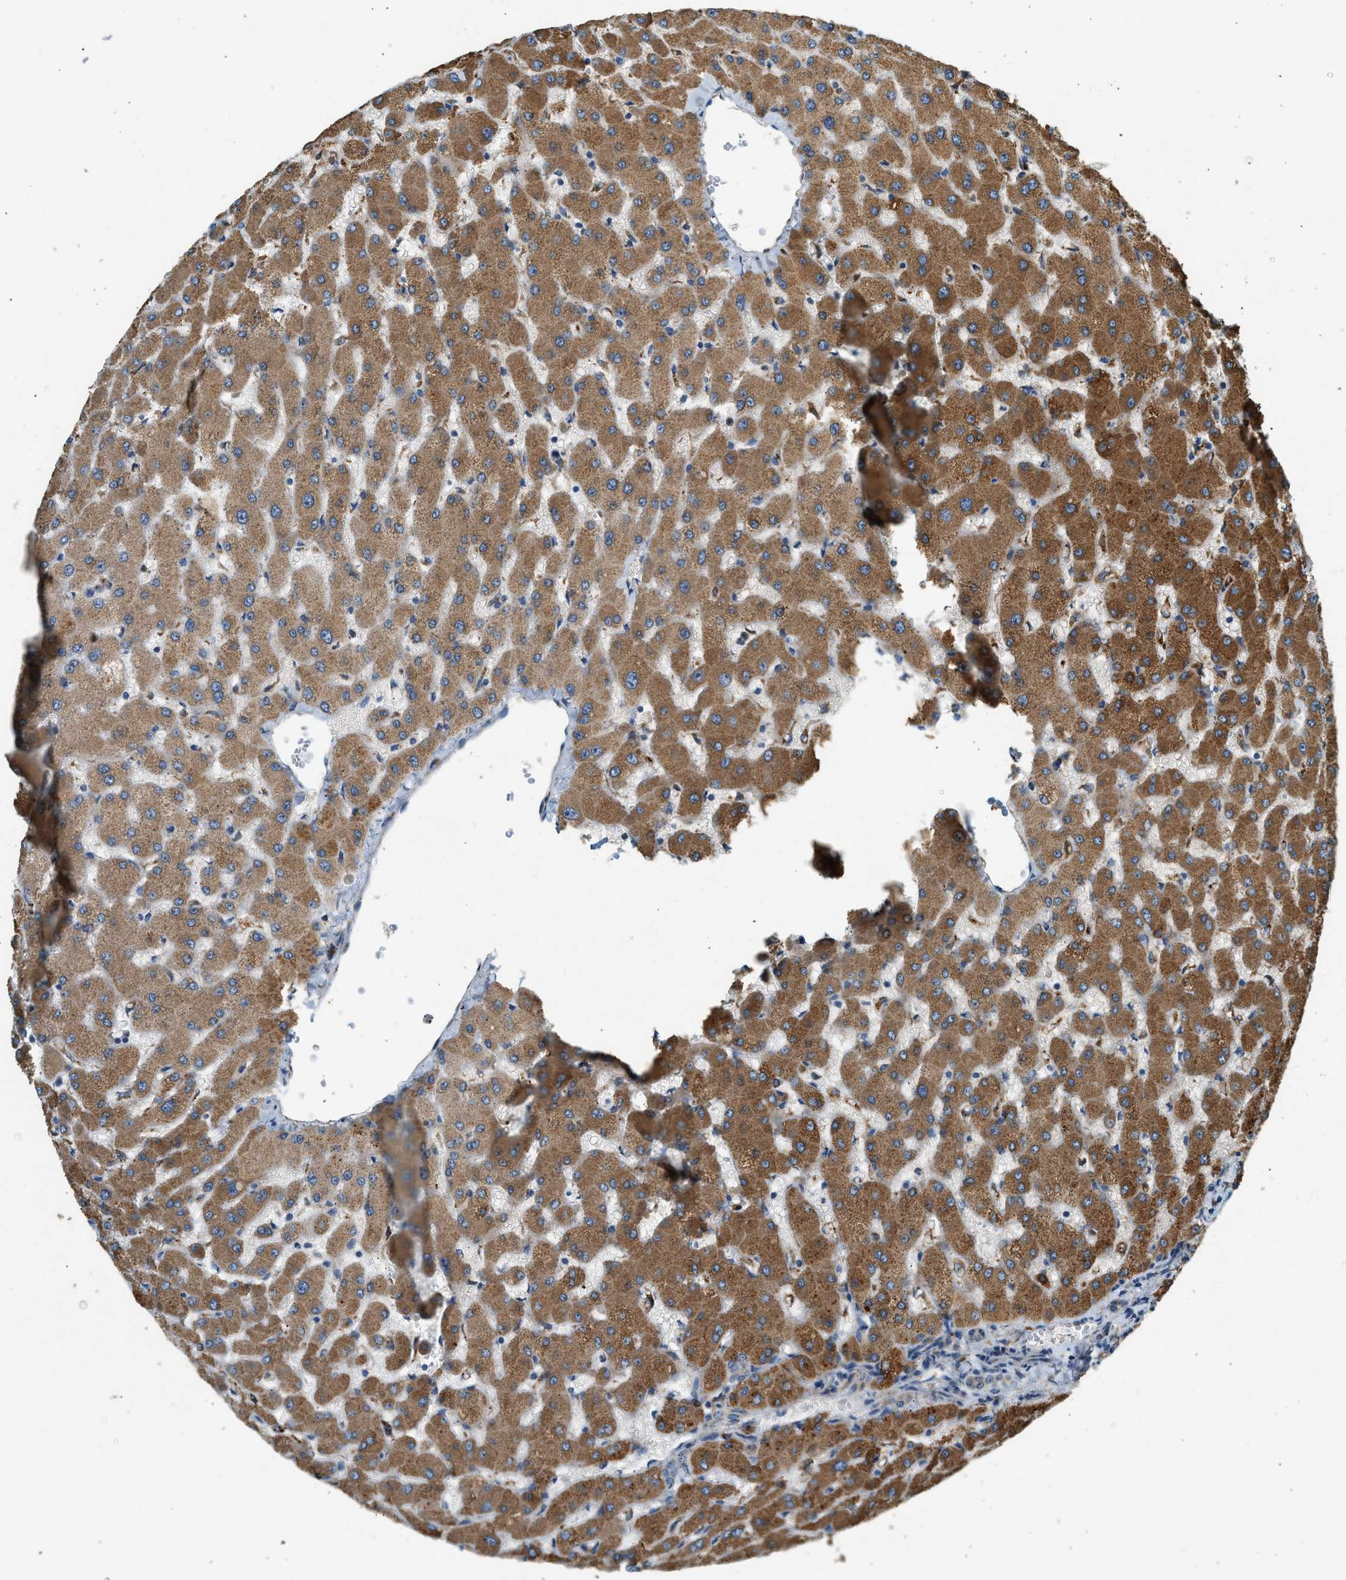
{"staining": {"intensity": "weak", "quantity": ">75%", "location": "cytoplasmic/membranous"}, "tissue": "liver", "cell_type": "Cholangiocytes", "image_type": "normal", "snomed": [{"axis": "morphology", "description": "Normal tissue, NOS"}, {"axis": "topography", "description": "Liver"}], "caption": "A brown stain highlights weak cytoplasmic/membranous staining of a protein in cholangiocytes of normal human liver.", "gene": "CTSB", "patient": {"sex": "female", "age": 63}}